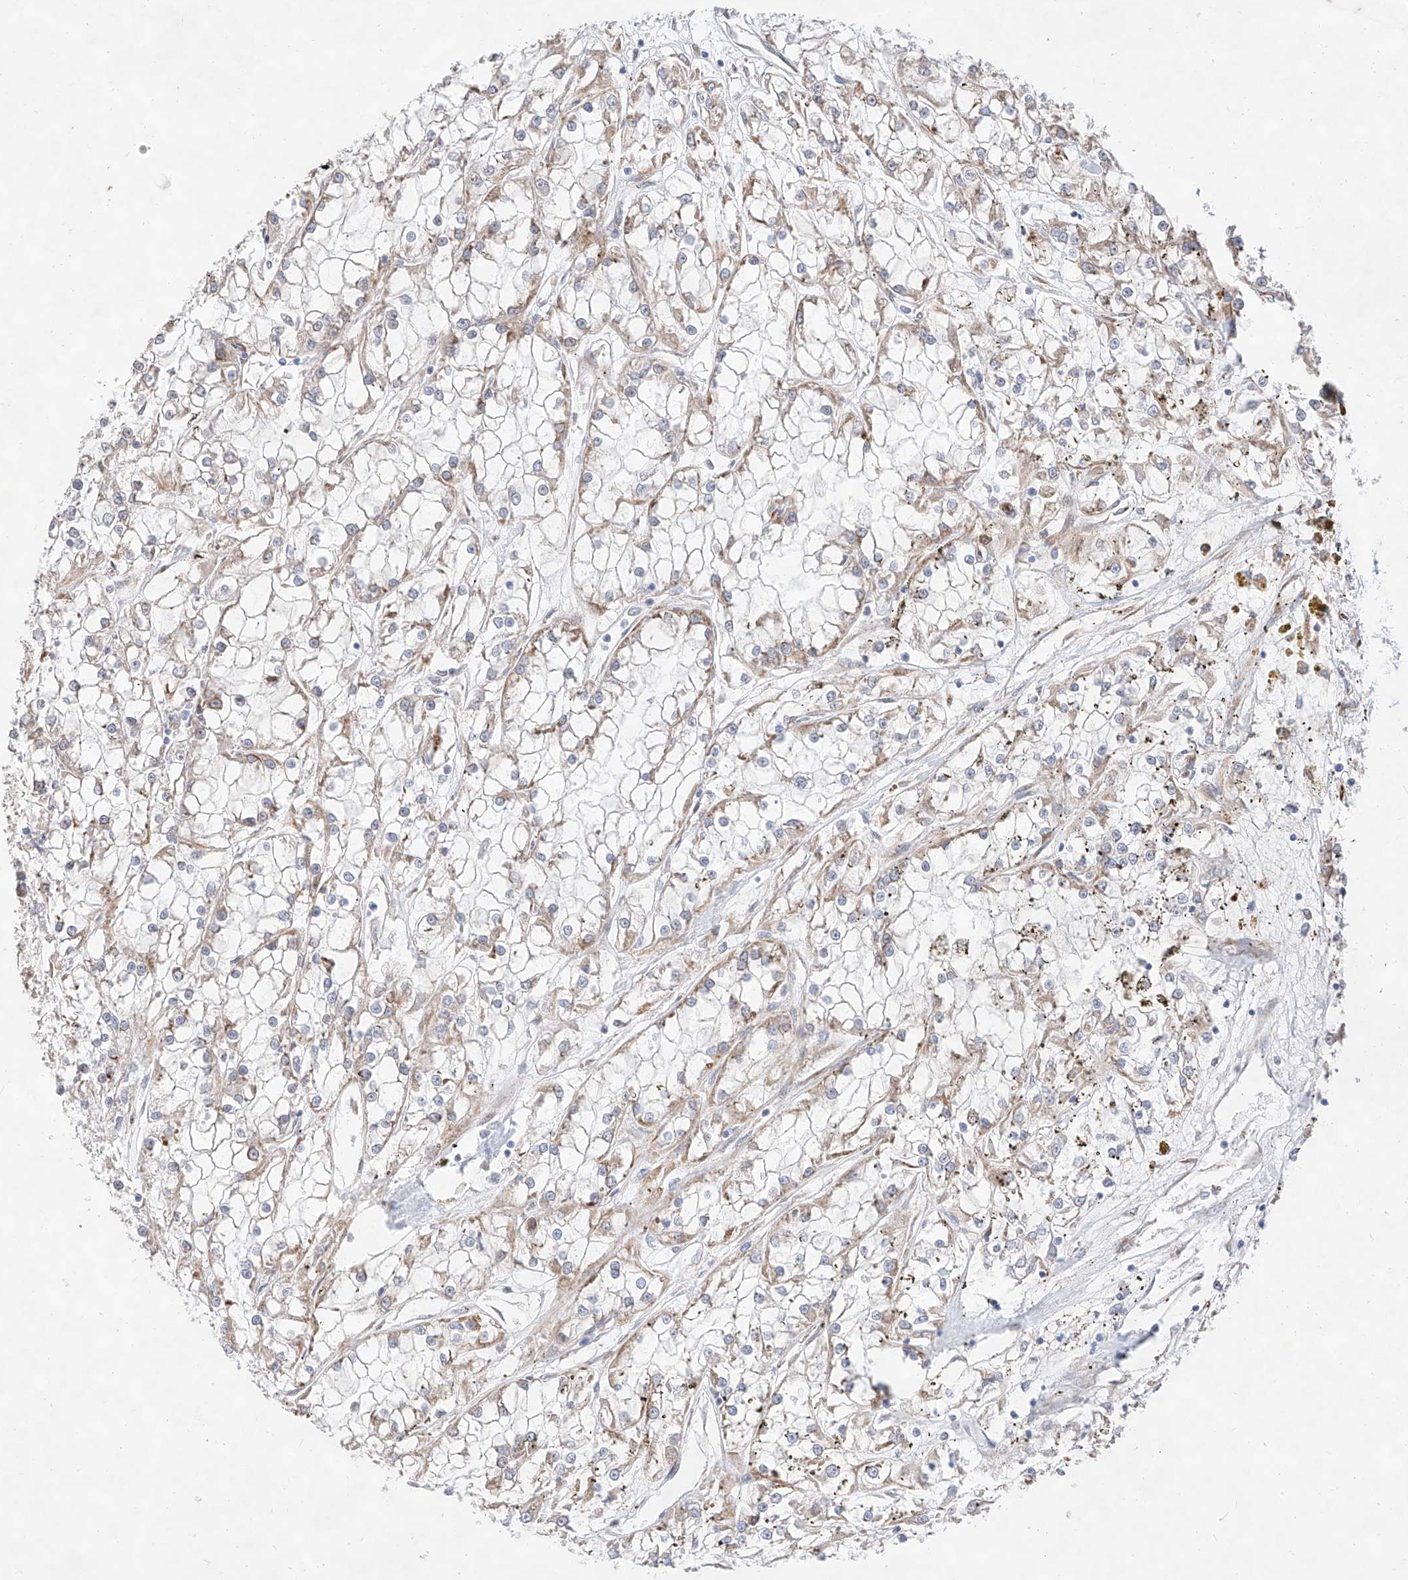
{"staining": {"intensity": "weak", "quantity": "<25%", "location": "cytoplasmic/membranous"}, "tissue": "renal cancer", "cell_type": "Tumor cells", "image_type": "cancer", "snomed": [{"axis": "morphology", "description": "Adenocarcinoma, NOS"}, {"axis": "topography", "description": "Kidney"}], "caption": "Protein analysis of renal cancer (adenocarcinoma) reveals no significant staining in tumor cells.", "gene": "ATP9B", "patient": {"sex": "female", "age": 52}}